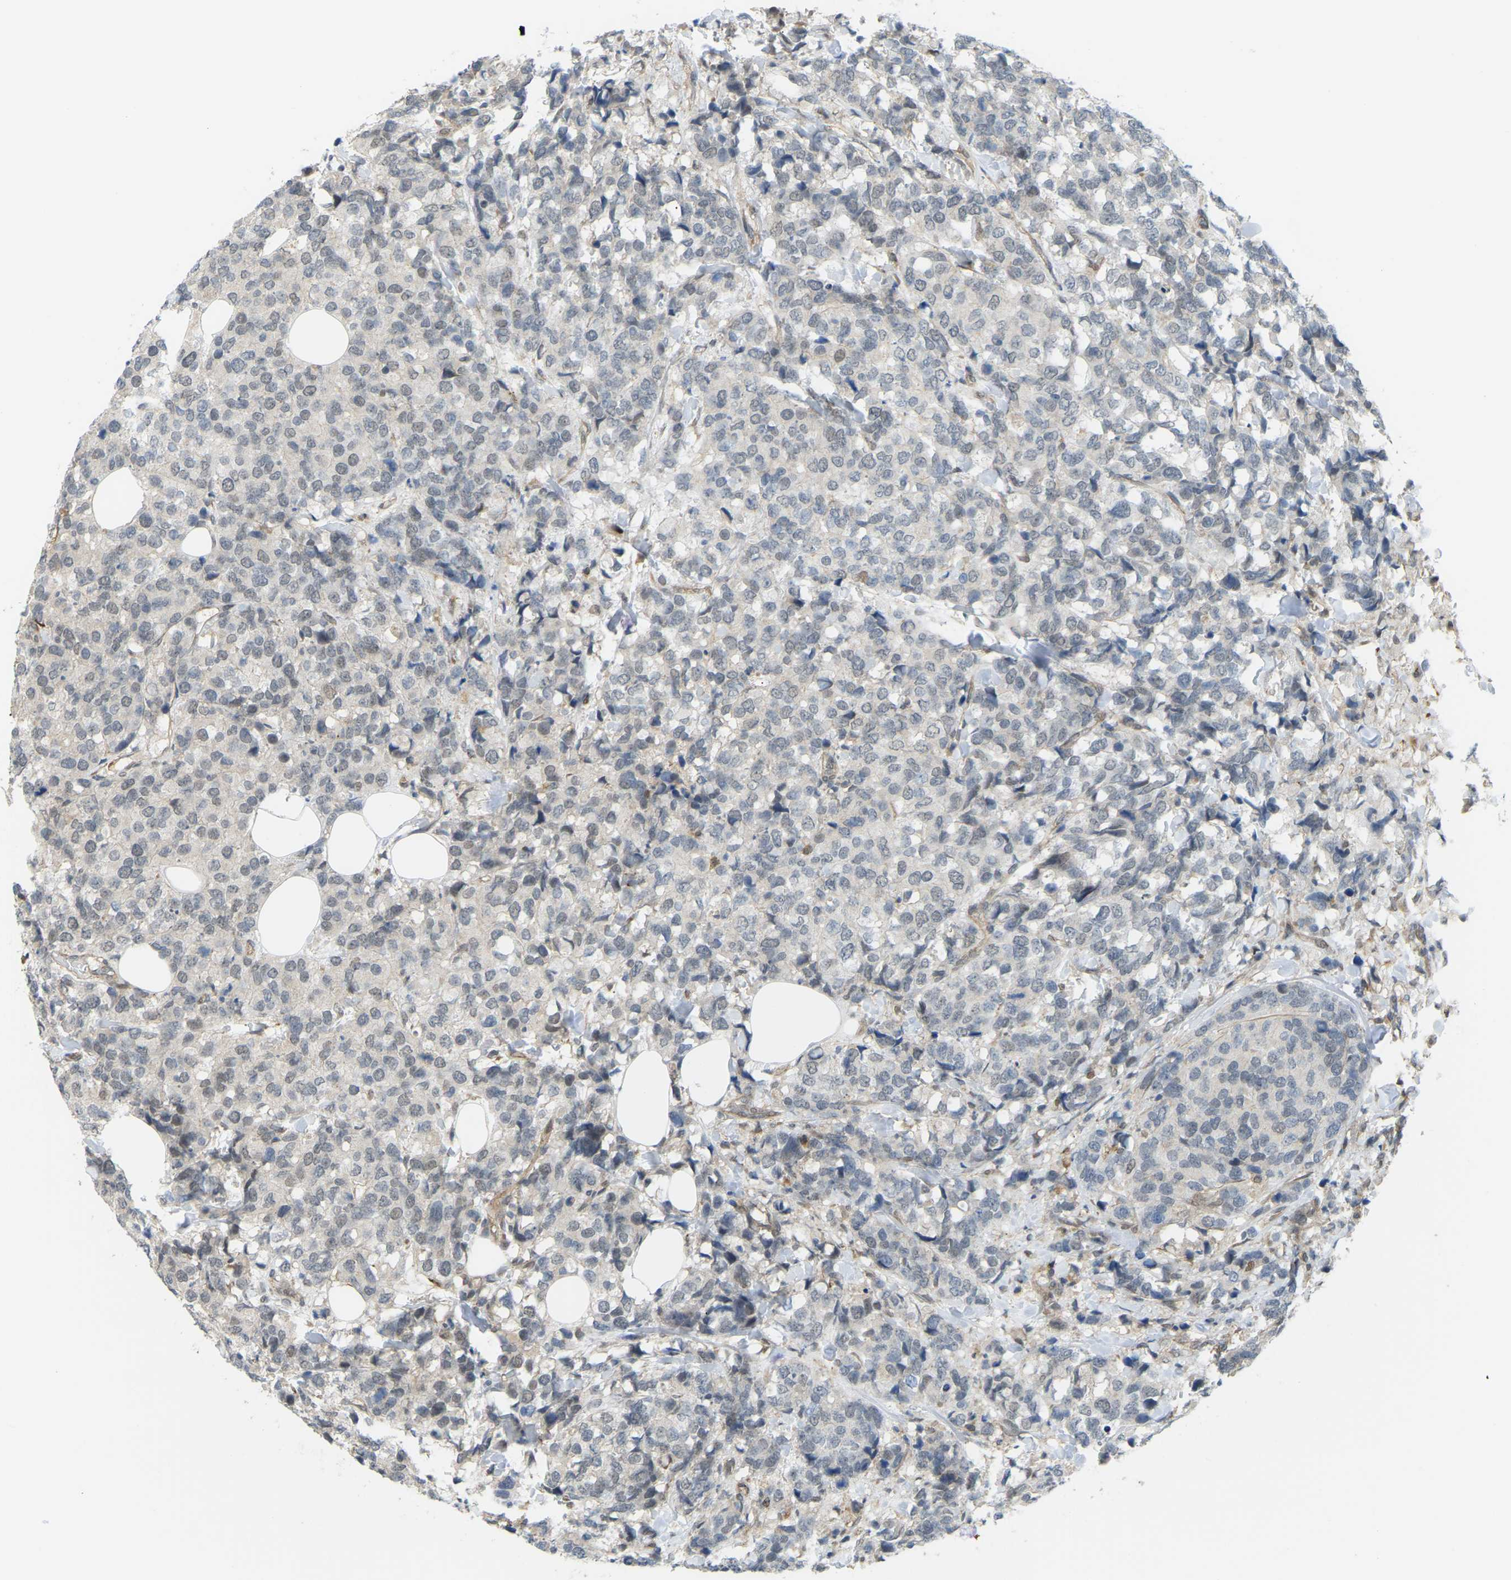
{"staining": {"intensity": "weak", "quantity": "<25%", "location": "nuclear"}, "tissue": "breast cancer", "cell_type": "Tumor cells", "image_type": "cancer", "snomed": [{"axis": "morphology", "description": "Lobular carcinoma"}, {"axis": "topography", "description": "Breast"}], "caption": "DAB immunohistochemical staining of human lobular carcinoma (breast) exhibits no significant staining in tumor cells. The staining is performed using DAB (3,3'-diaminobenzidine) brown chromogen with nuclei counter-stained in using hematoxylin.", "gene": "SERPINB5", "patient": {"sex": "female", "age": 59}}